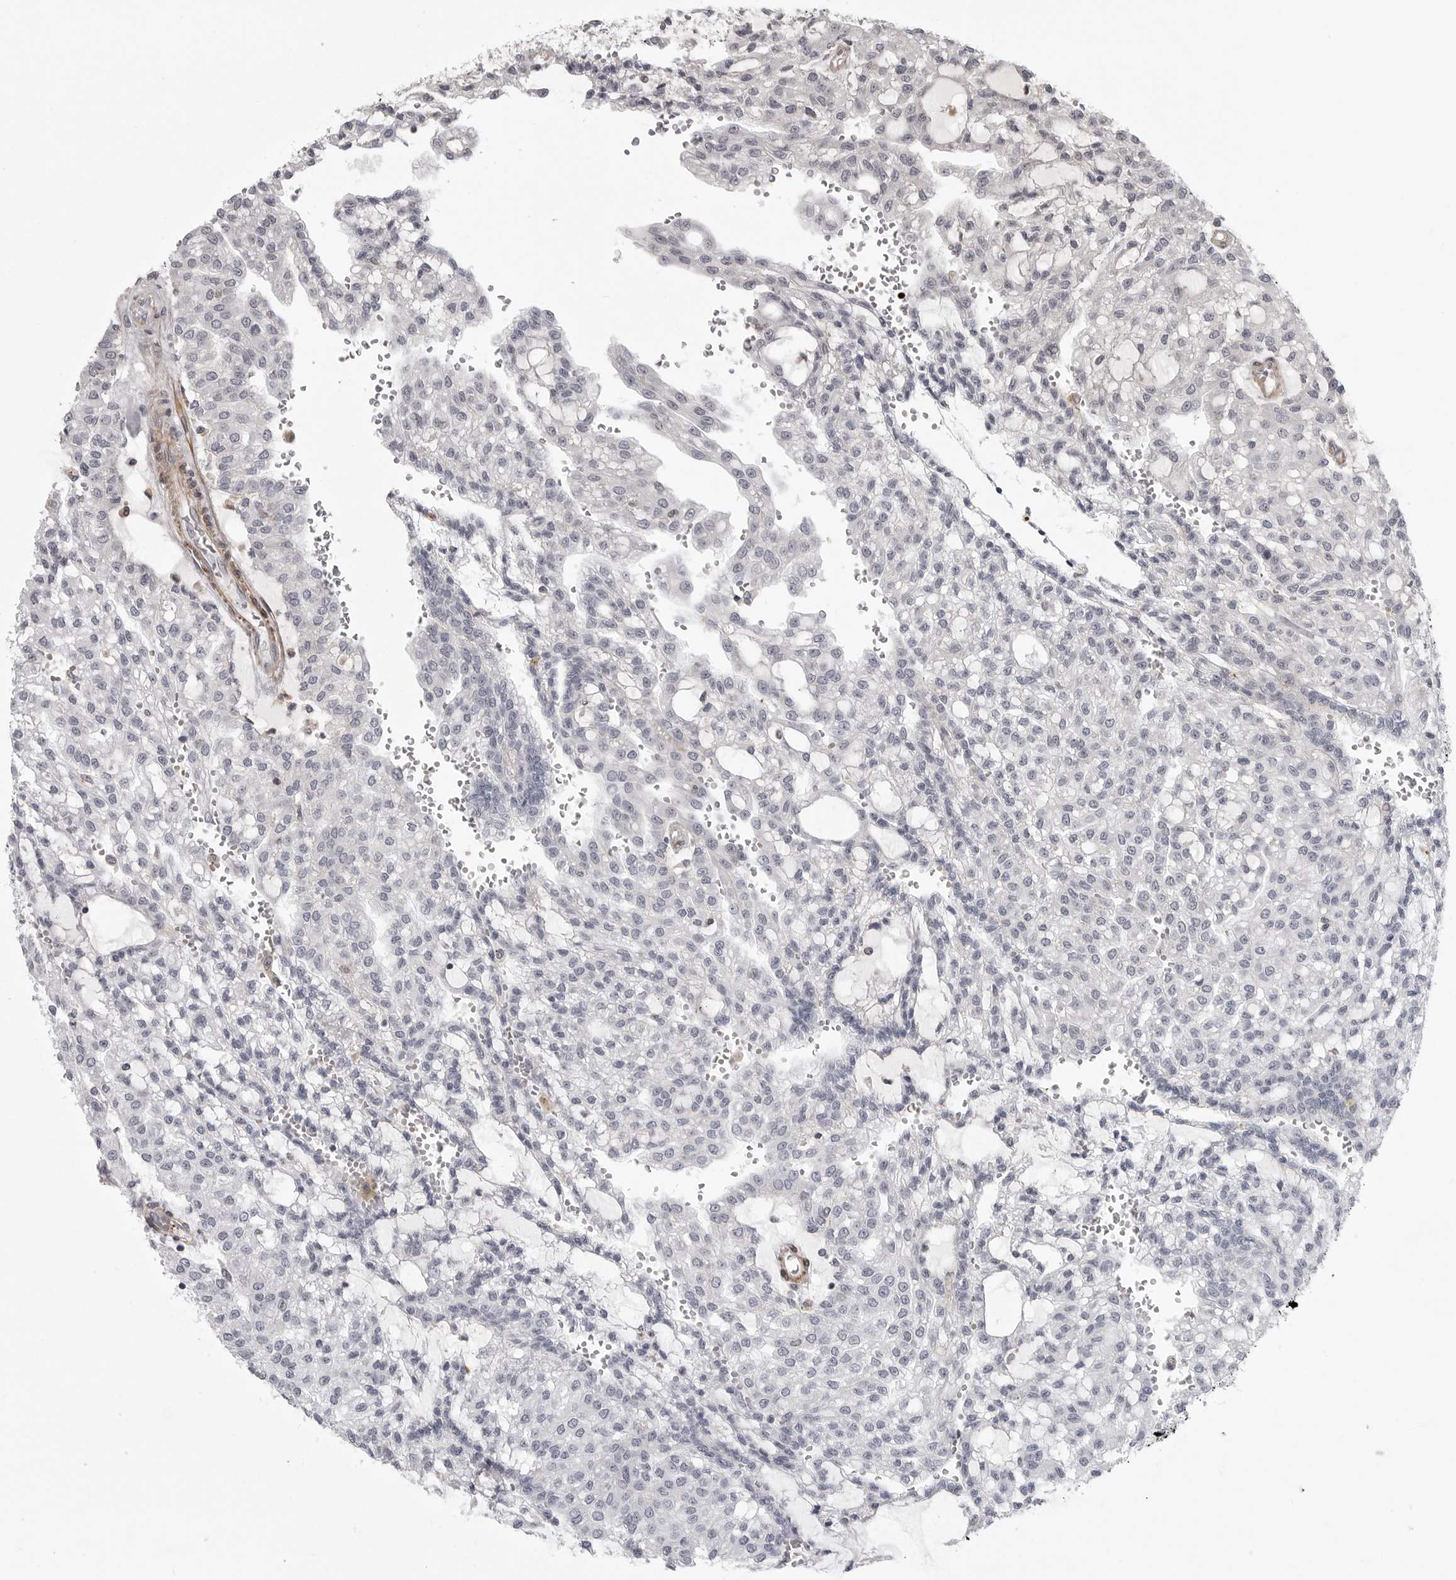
{"staining": {"intensity": "negative", "quantity": "none", "location": "none"}, "tissue": "renal cancer", "cell_type": "Tumor cells", "image_type": "cancer", "snomed": [{"axis": "morphology", "description": "Adenocarcinoma, NOS"}, {"axis": "topography", "description": "Kidney"}], "caption": "High power microscopy photomicrograph of an immunohistochemistry (IHC) image of renal cancer (adenocarcinoma), revealing no significant staining in tumor cells. Nuclei are stained in blue.", "gene": "TUT4", "patient": {"sex": "male", "age": 63}}